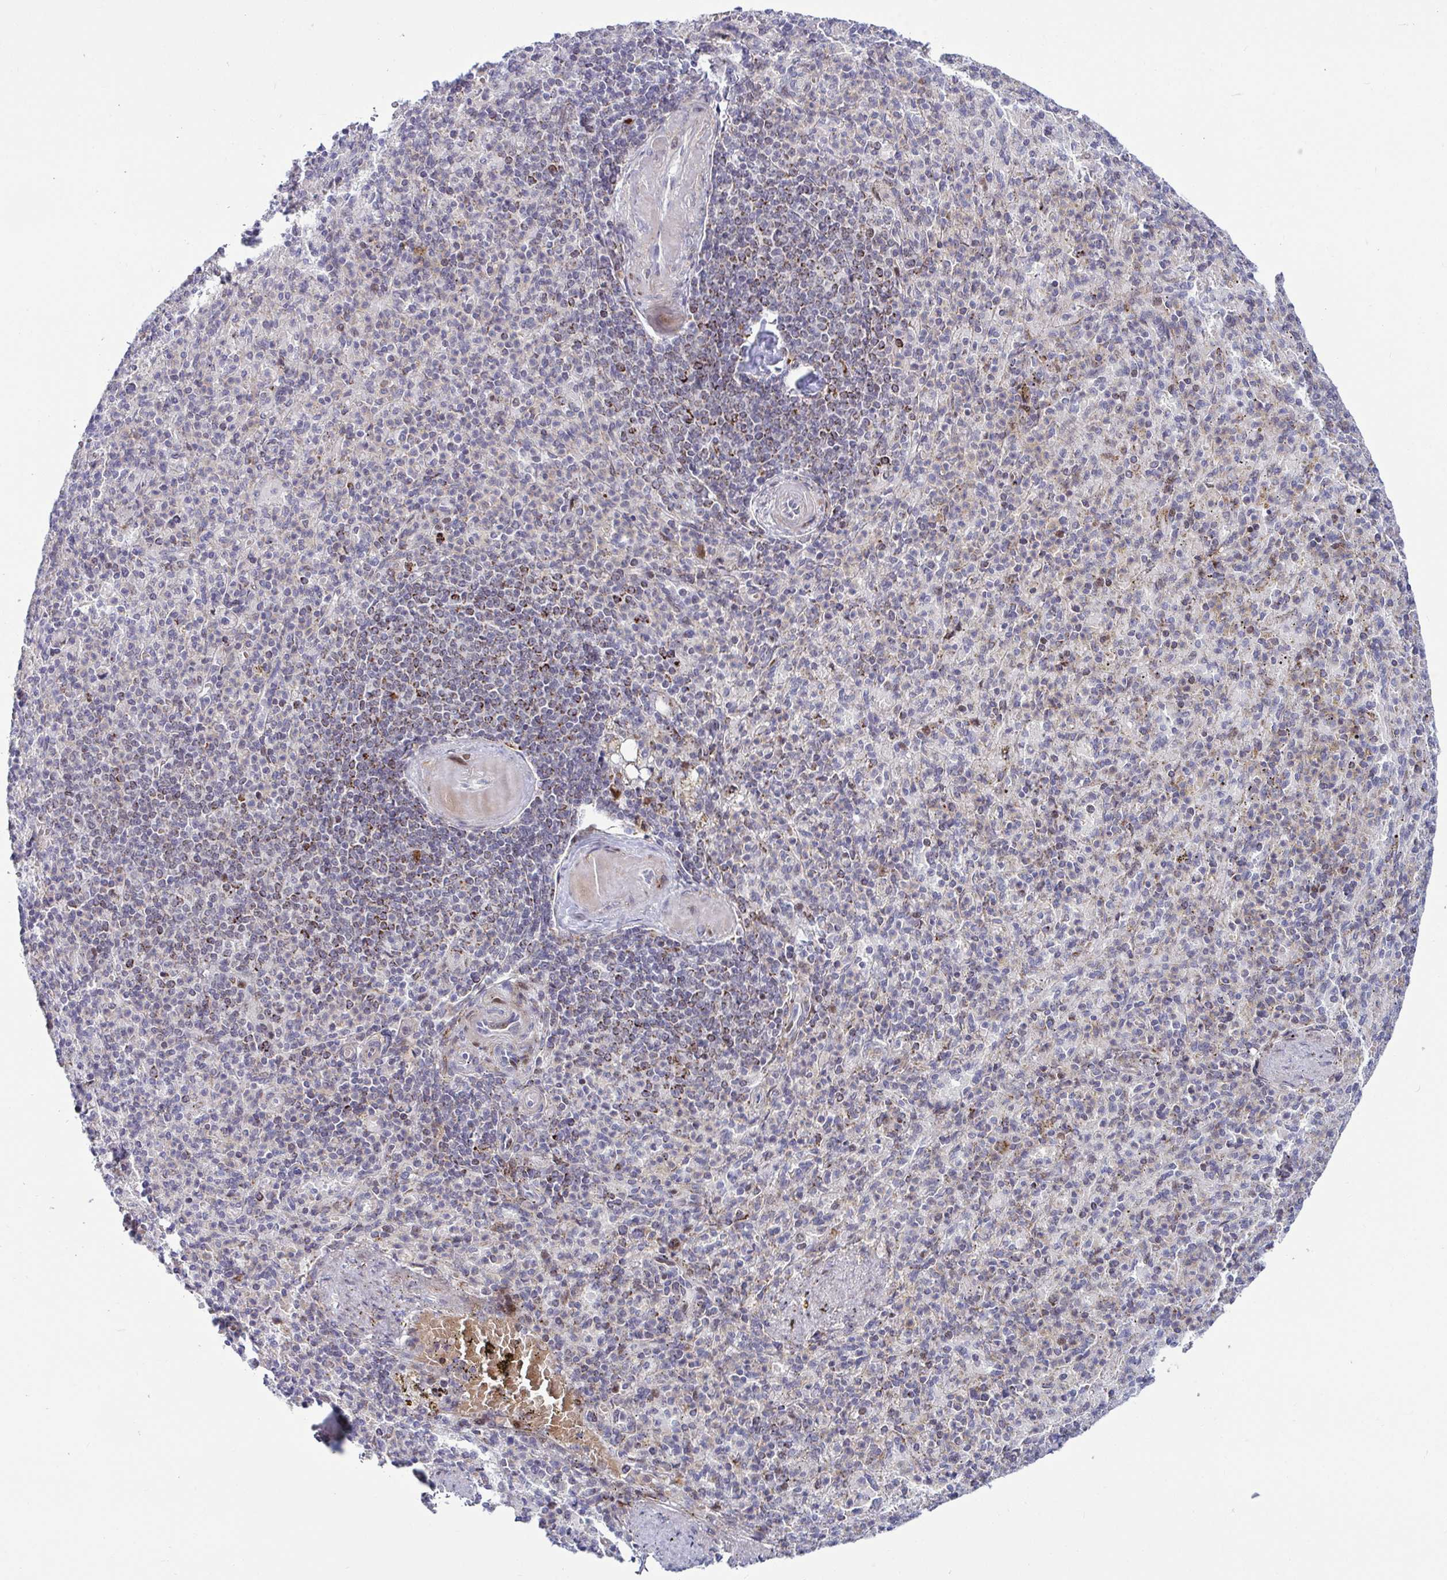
{"staining": {"intensity": "moderate", "quantity": "<25%", "location": "cytoplasmic/membranous"}, "tissue": "spleen", "cell_type": "Cells in red pulp", "image_type": "normal", "snomed": [{"axis": "morphology", "description": "Normal tissue, NOS"}, {"axis": "topography", "description": "Spleen"}], "caption": "A high-resolution photomicrograph shows immunohistochemistry (IHC) staining of unremarkable spleen, which demonstrates moderate cytoplasmic/membranous positivity in approximately <25% of cells in red pulp.", "gene": "DZIP1", "patient": {"sex": "female", "age": 74}}